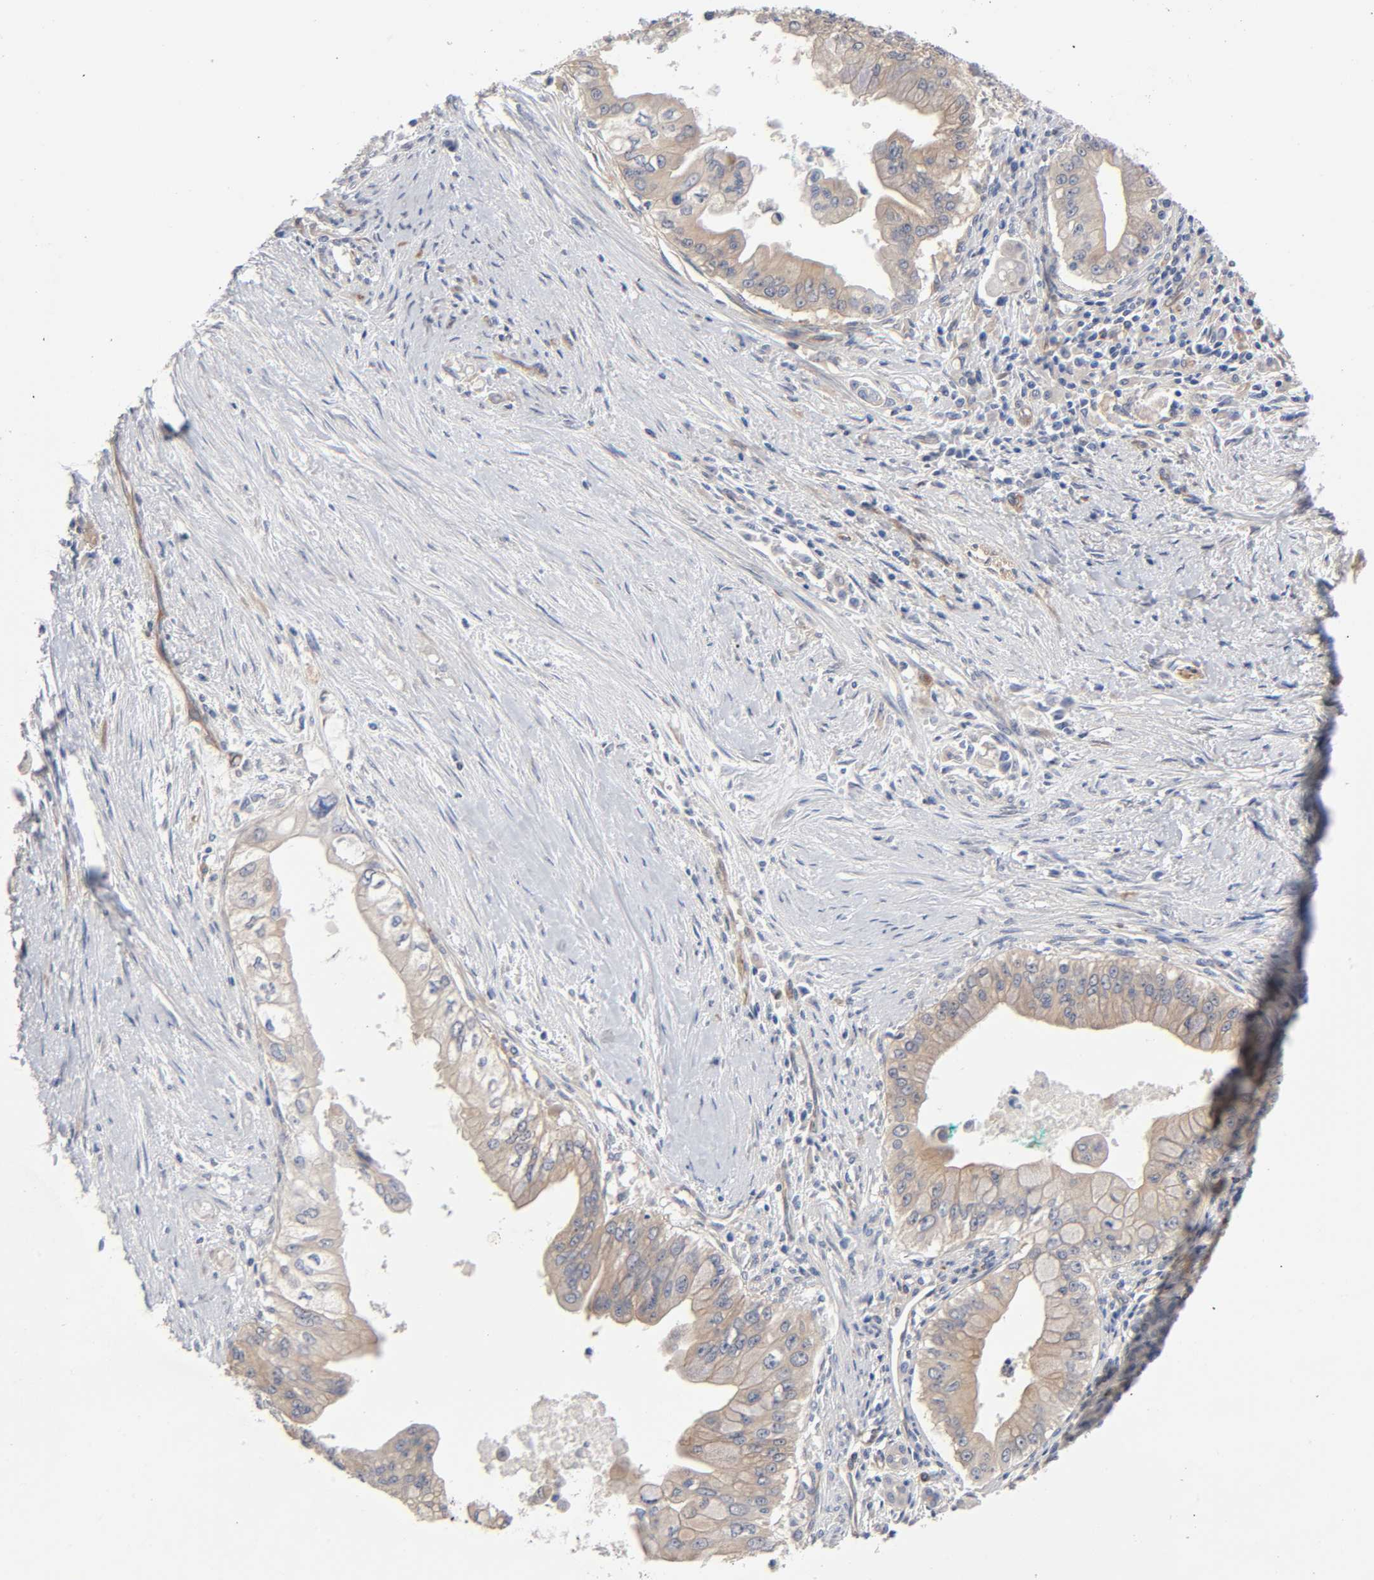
{"staining": {"intensity": "weak", "quantity": "25%-75%", "location": "cytoplasmic/membranous"}, "tissue": "pancreatic cancer", "cell_type": "Tumor cells", "image_type": "cancer", "snomed": [{"axis": "morphology", "description": "Adenocarcinoma, NOS"}, {"axis": "topography", "description": "Pancreas"}], "caption": "DAB (3,3'-diaminobenzidine) immunohistochemical staining of adenocarcinoma (pancreatic) reveals weak cytoplasmic/membranous protein positivity in approximately 25%-75% of tumor cells.", "gene": "RAB13", "patient": {"sex": "male", "age": 59}}